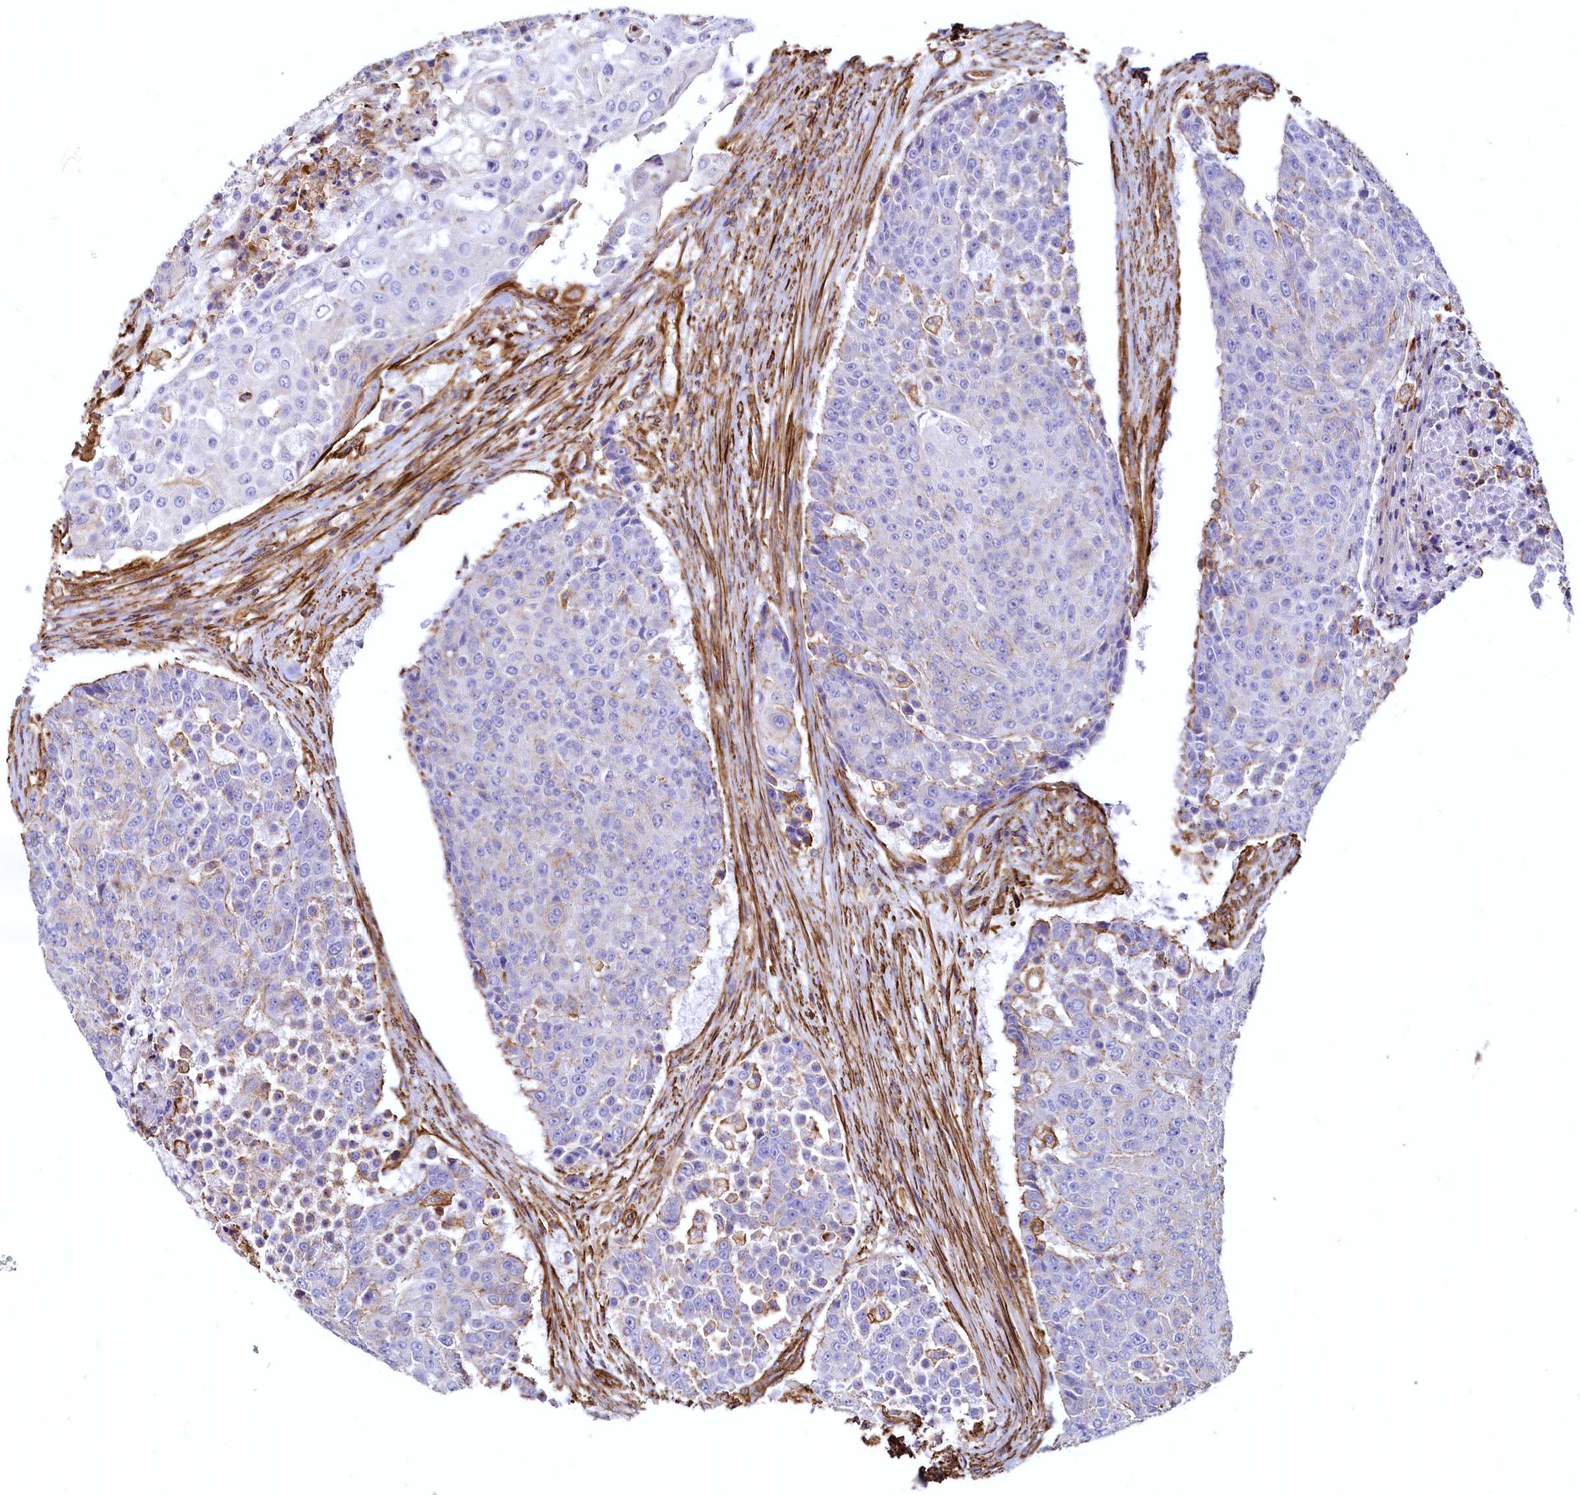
{"staining": {"intensity": "negative", "quantity": "none", "location": "none"}, "tissue": "urothelial cancer", "cell_type": "Tumor cells", "image_type": "cancer", "snomed": [{"axis": "morphology", "description": "Urothelial carcinoma, High grade"}, {"axis": "topography", "description": "Urinary bladder"}], "caption": "Immunohistochemistry histopathology image of human urothelial cancer stained for a protein (brown), which exhibits no expression in tumor cells.", "gene": "THBS1", "patient": {"sex": "female", "age": 63}}